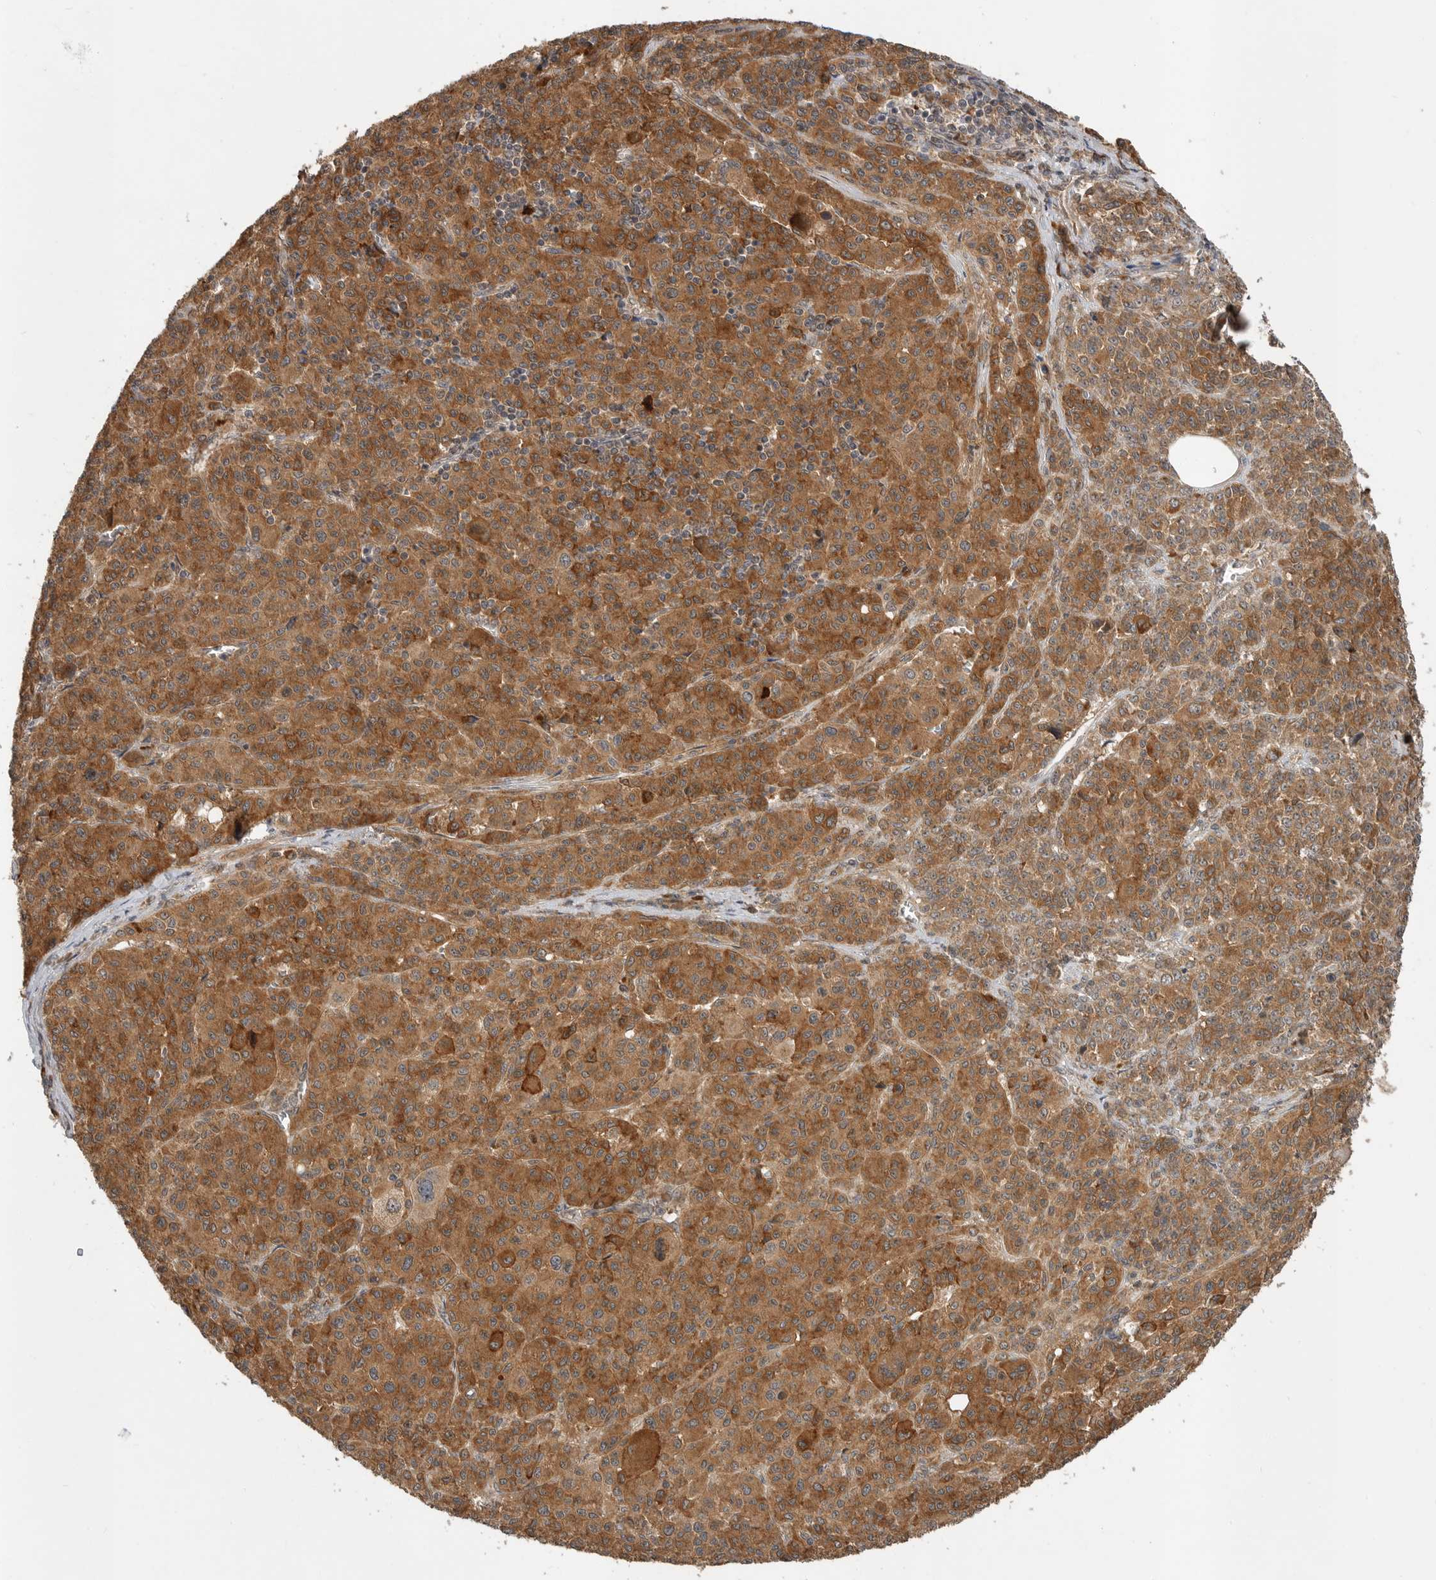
{"staining": {"intensity": "moderate", "quantity": ">75%", "location": "cytoplasmic/membranous"}, "tissue": "melanoma", "cell_type": "Tumor cells", "image_type": "cancer", "snomed": [{"axis": "morphology", "description": "Malignant melanoma, Metastatic site"}, {"axis": "topography", "description": "Skin"}], "caption": "Immunohistochemical staining of malignant melanoma (metastatic site) reveals medium levels of moderate cytoplasmic/membranous protein positivity in about >75% of tumor cells. (Stains: DAB in brown, nuclei in blue, Microscopy: brightfield microscopy at high magnification).", "gene": "OSBPL9", "patient": {"sex": "female", "age": 74}}